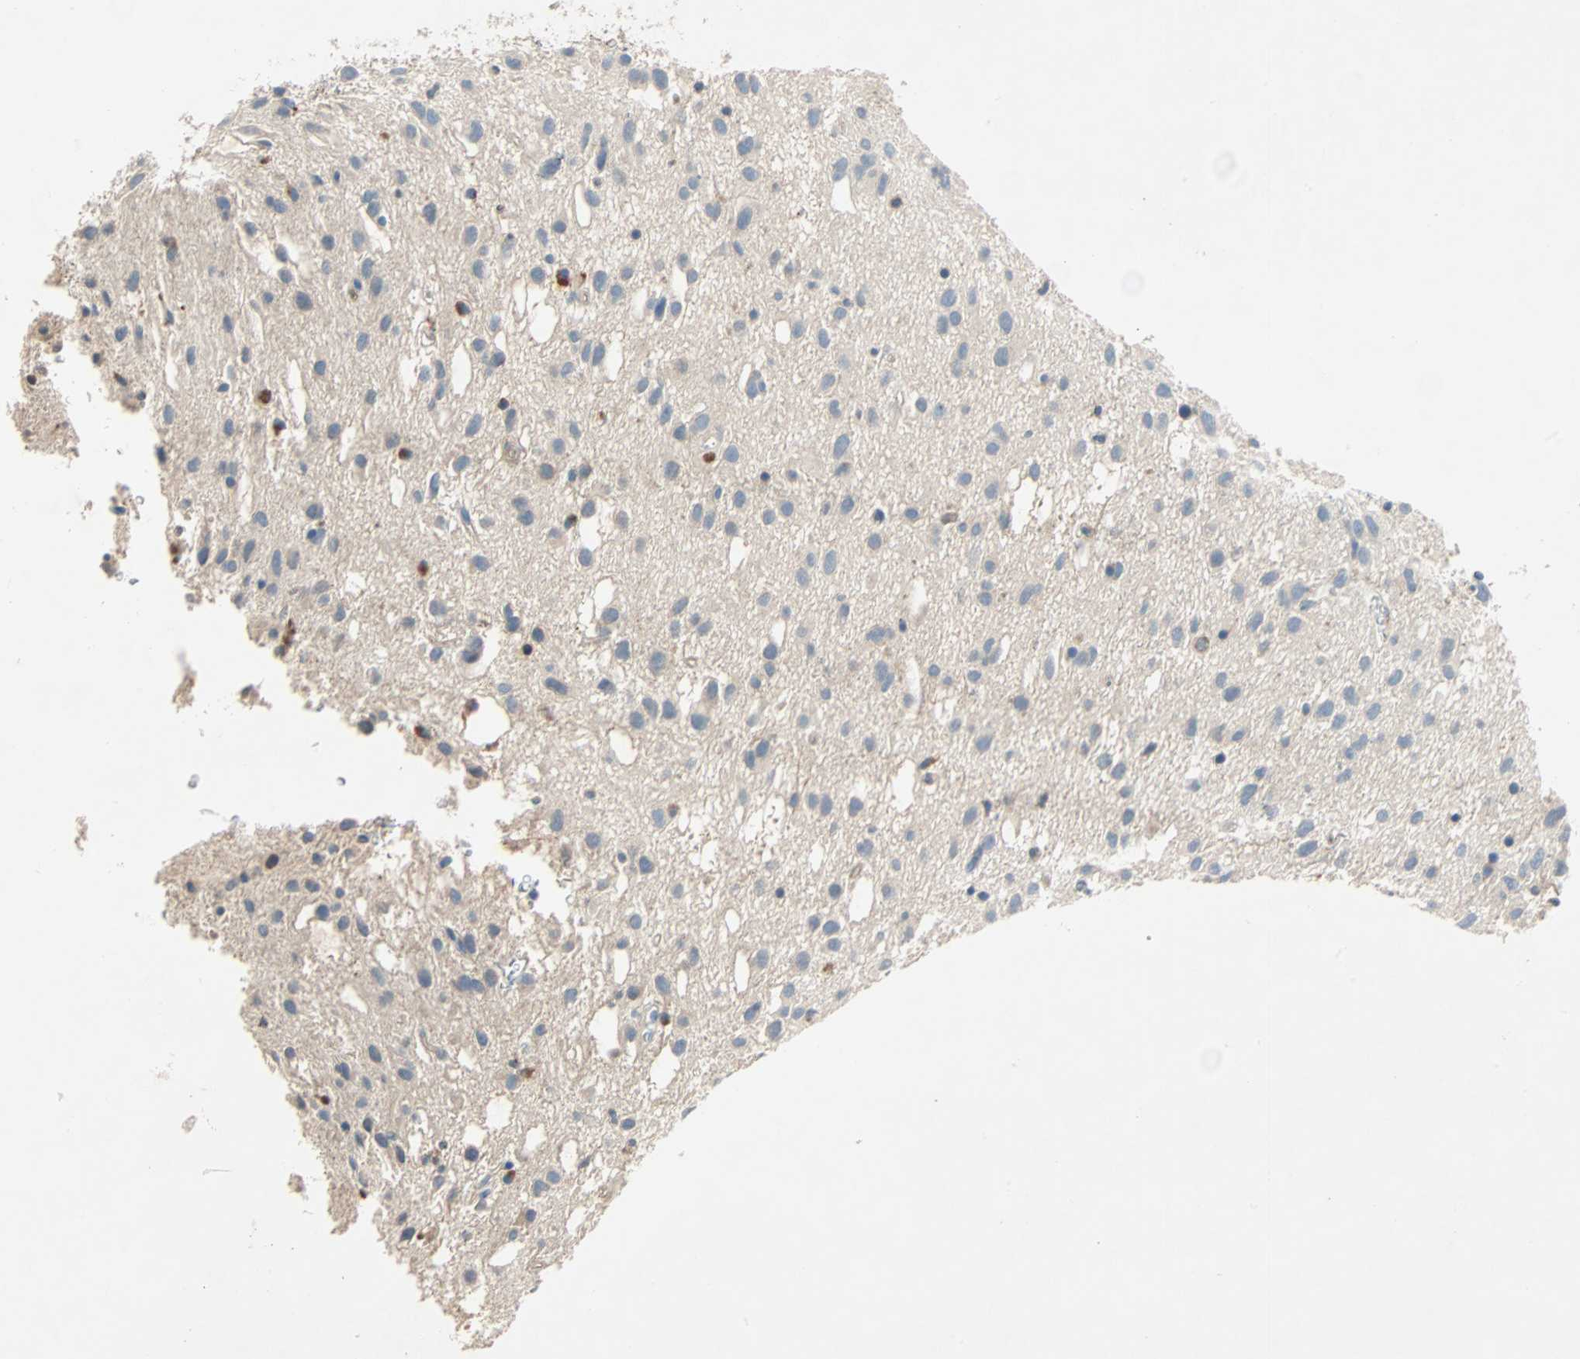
{"staining": {"intensity": "weak", "quantity": "25%-75%", "location": "cytoplasmic/membranous"}, "tissue": "glioma", "cell_type": "Tumor cells", "image_type": "cancer", "snomed": [{"axis": "morphology", "description": "Glioma, malignant, Low grade"}, {"axis": "topography", "description": "Brain"}], "caption": "The micrograph reveals immunohistochemical staining of low-grade glioma (malignant). There is weak cytoplasmic/membranous staining is identified in about 25%-75% of tumor cells.", "gene": "XYLT1", "patient": {"sex": "male", "age": 77}}